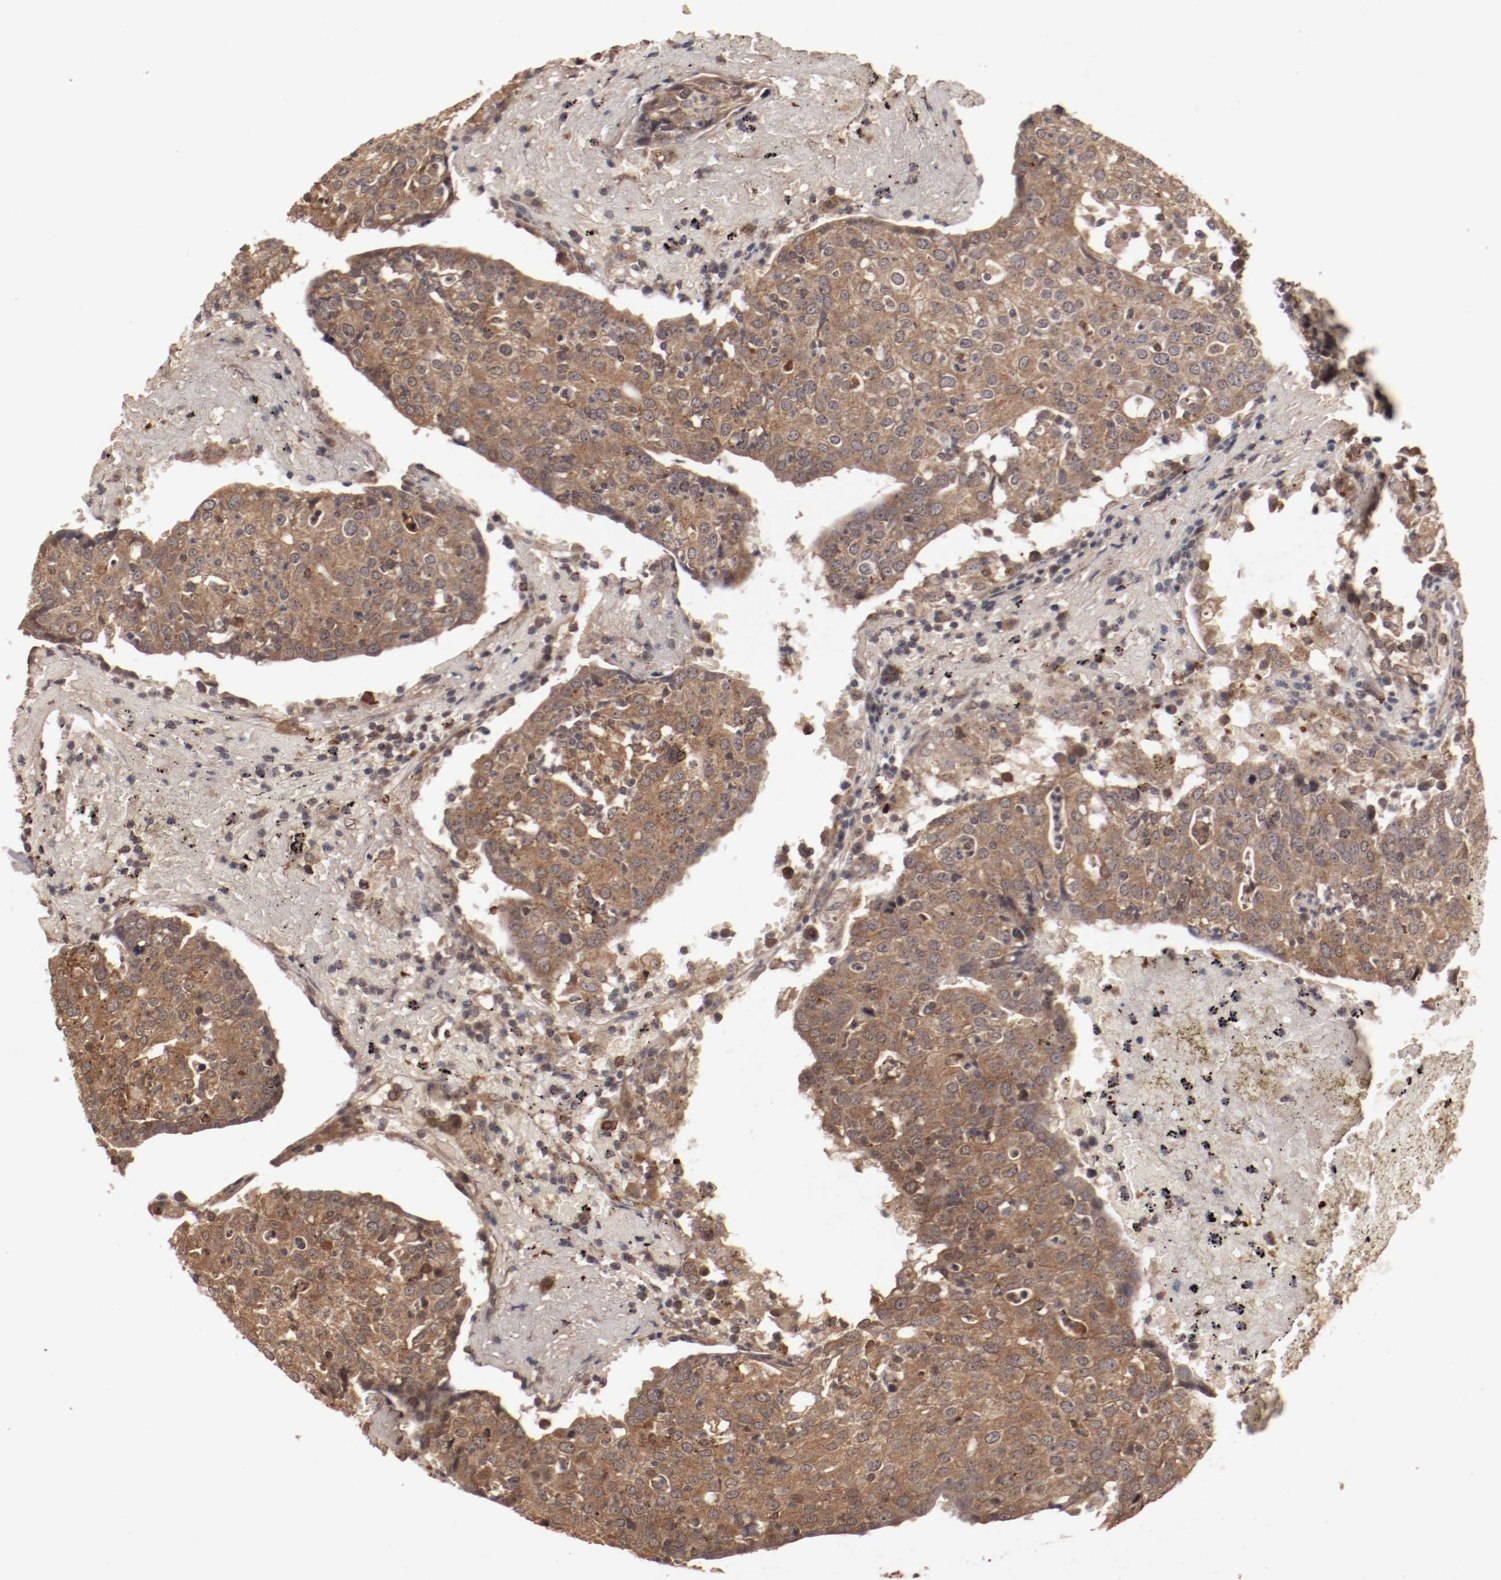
{"staining": {"intensity": "strong", "quantity": ">75%", "location": "cytoplasmic/membranous"}, "tissue": "head and neck cancer", "cell_type": "Tumor cells", "image_type": "cancer", "snomed": [{"axis": "morphology", "description": "Adenocarcinoma, NOS"}, {"axis": "topography", "description": "Salivary gland"}, {"axis": "topography", "description": "Head-Neck"}], "caption": "Brown immunohistochemical staining in head and neck adenocarcinoma exhibits strong cytoplasmic/membranous staining in approximately >75% of tumor cells.", "gene": "TENM1", "patient": {"sex": "female", "age": 65}}